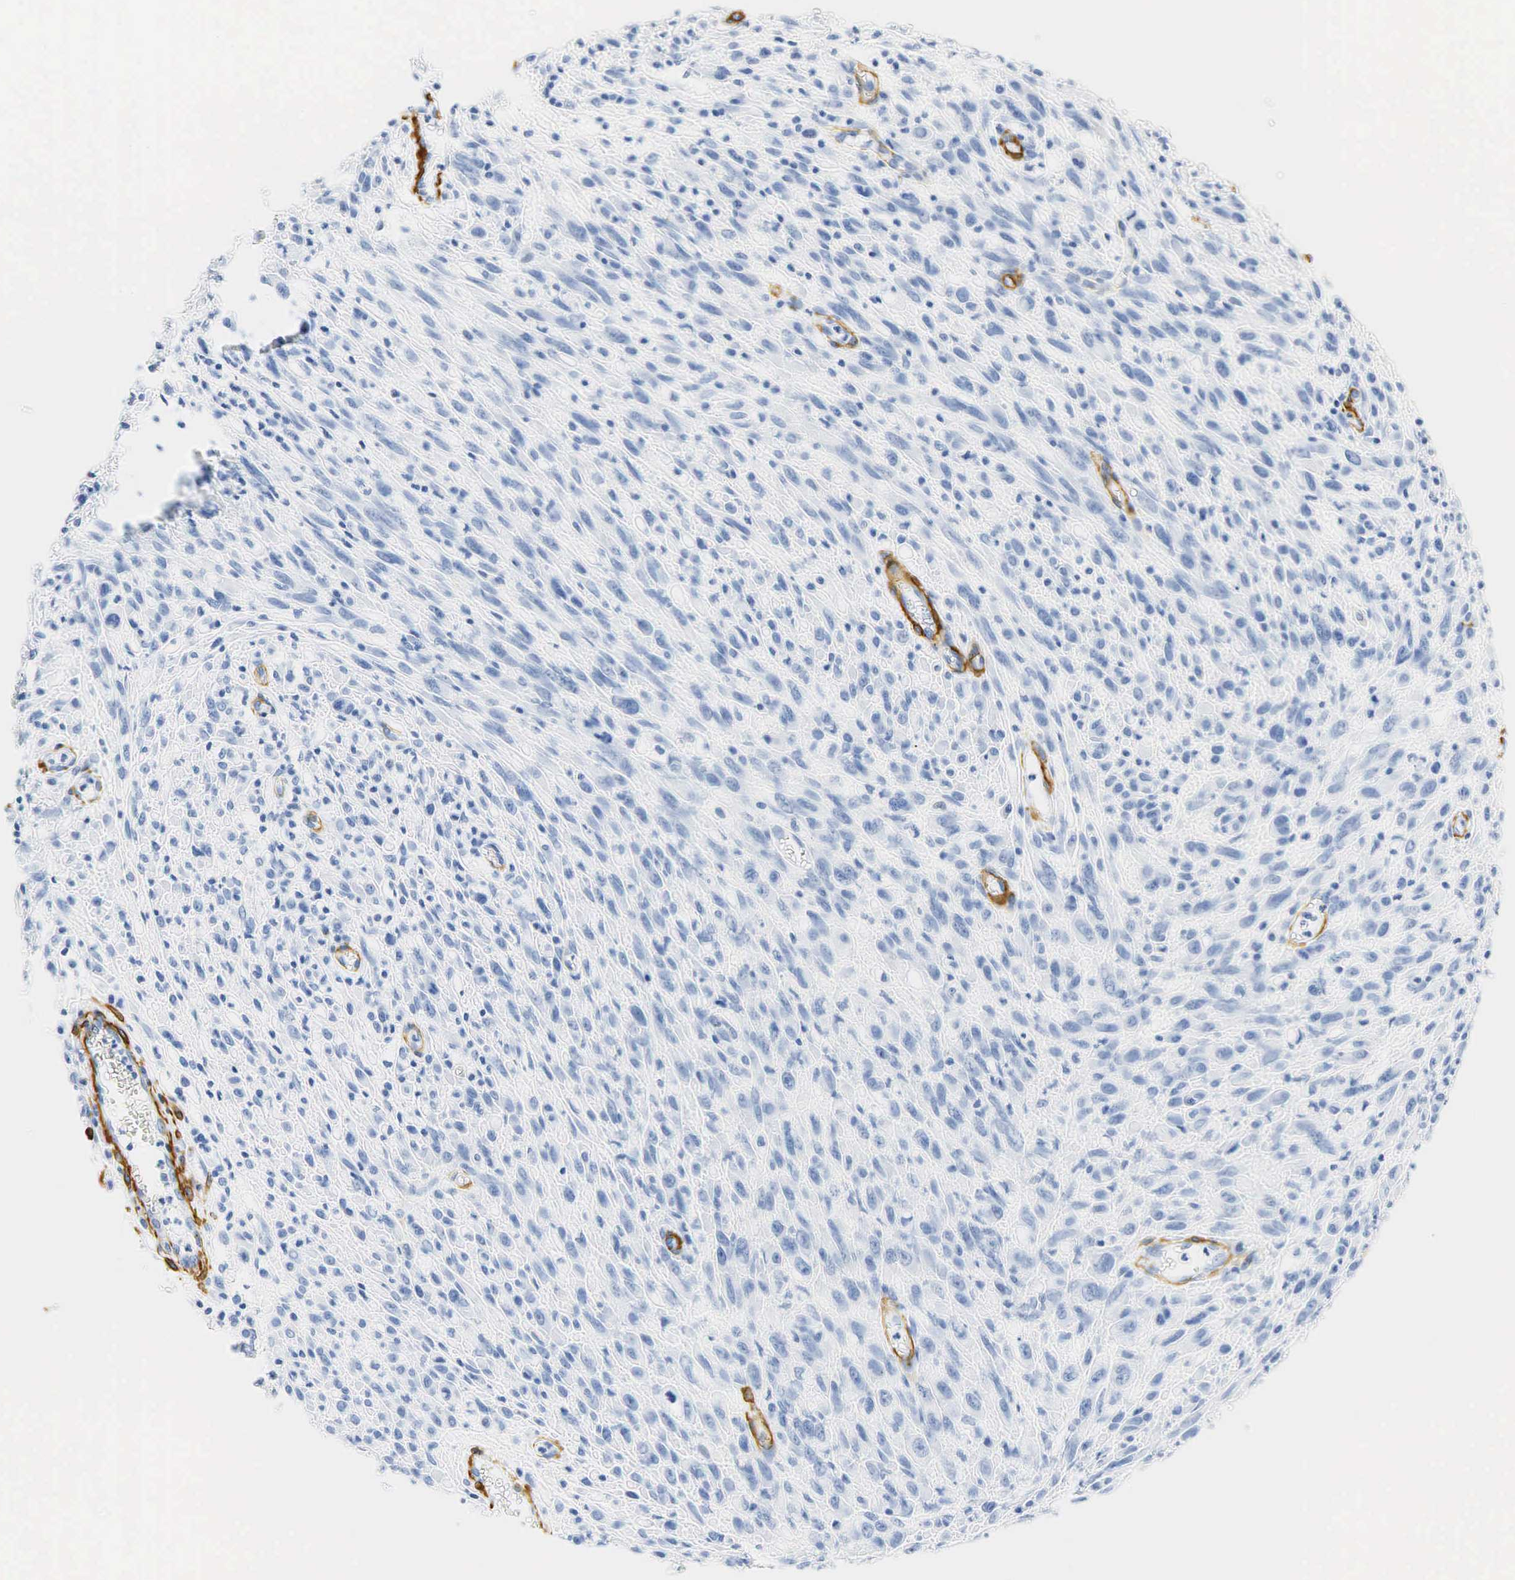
{"staining": {"intensity": "negative", "quantity": "none", "location": "none"}, "tissue": "melanoma", "cell_type": "Tumor cells", "image_type": "cancer", "snomed": [{"axis": "morphology", "description": "Malignant melanoma, NOS"}, {"axis": "topography", "description": "Skin"}], "caption": "Photomicrograph shows no significant protein staining in tumor cells of malignant melanoma.", "gene": "ACTA1", "patient": {"sex": "male", "age": 51}}